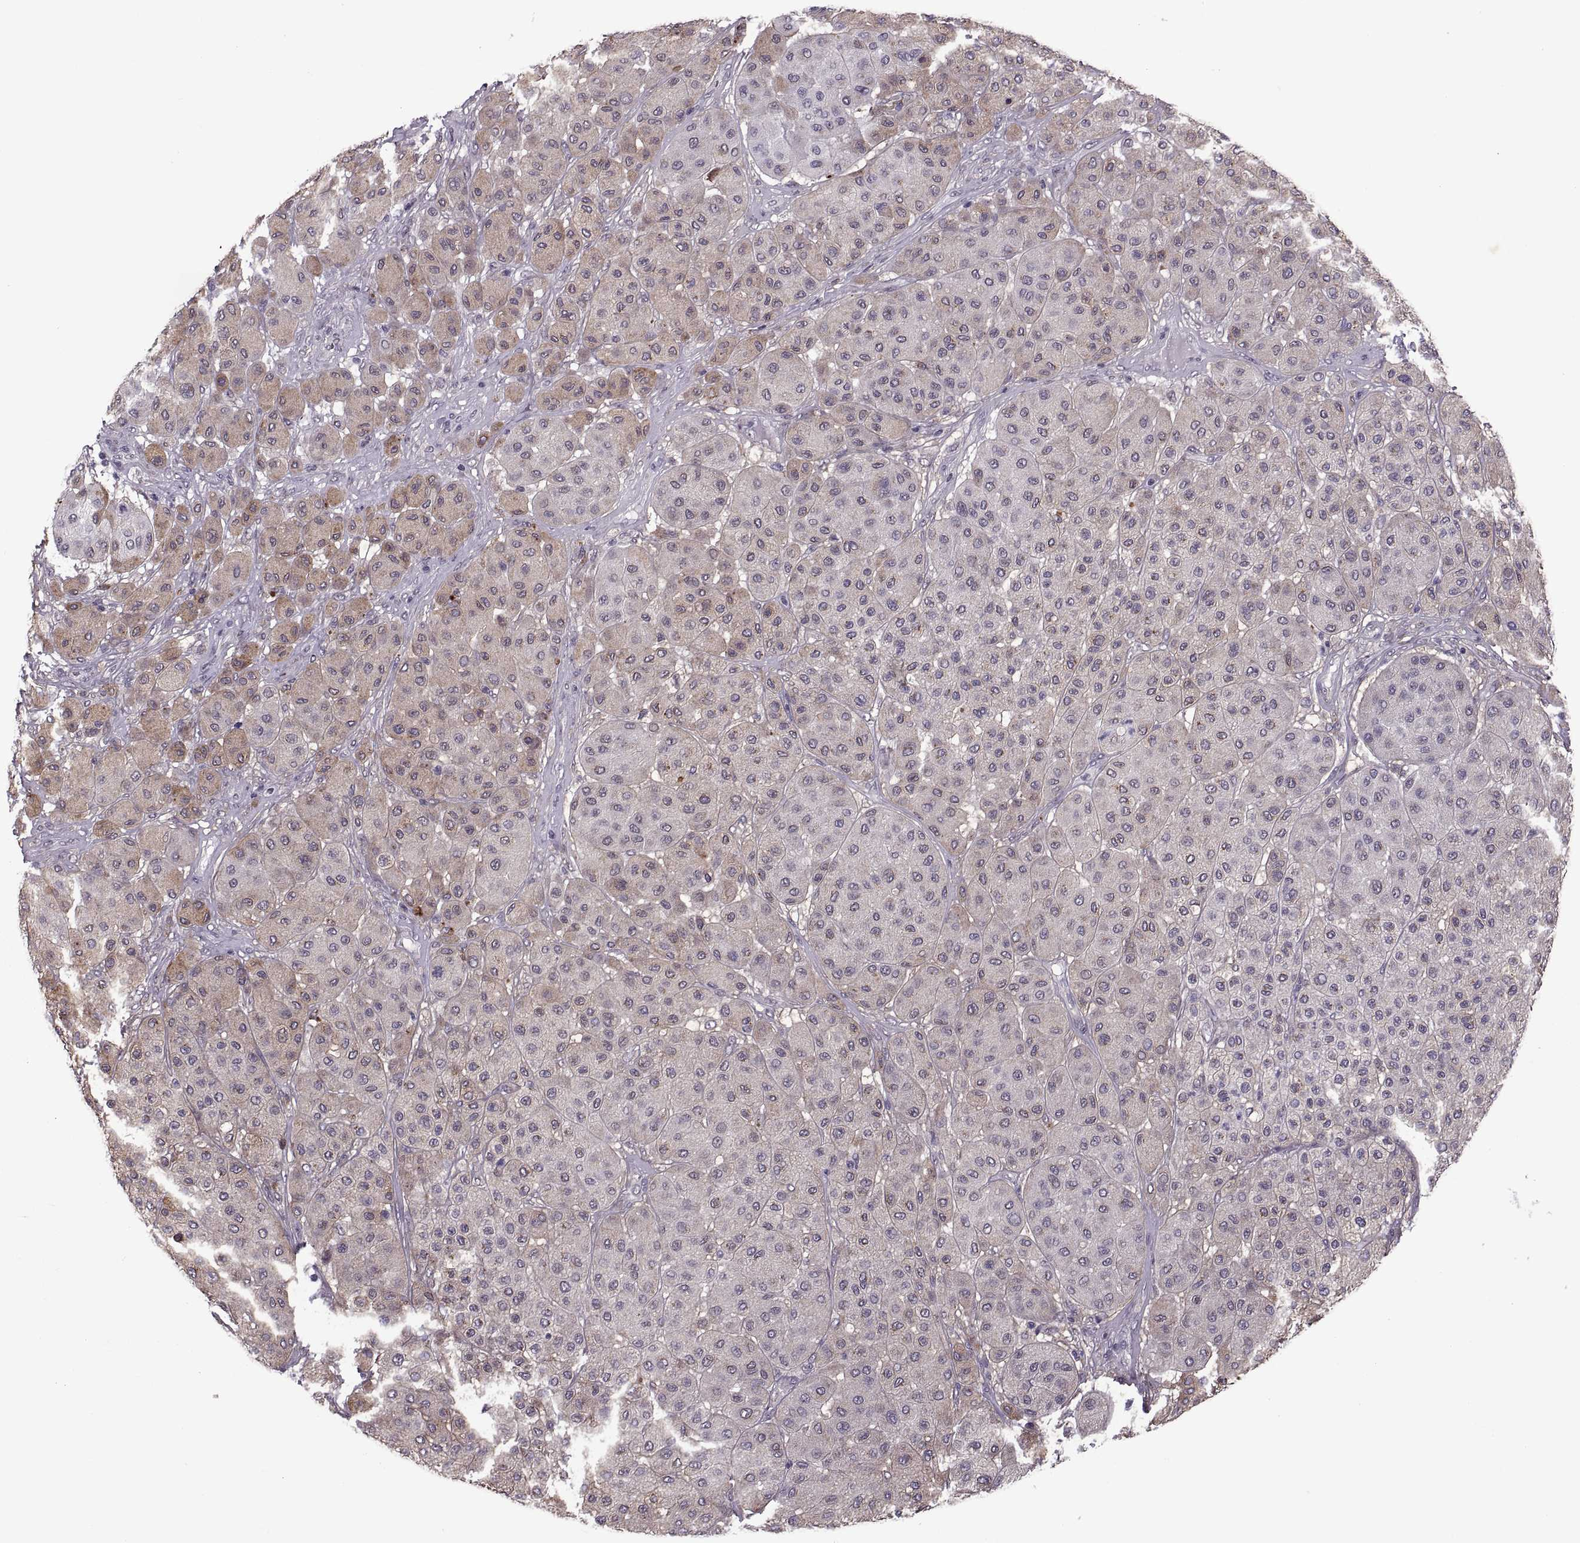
{"staining": {"intensity": "weak", "quantity": "25%-75%", "location": "cytoplasmic/membranous"}, "tissue": "melanoma", "cell_type": "Tumor cells", "image_type": "cancer", "snomed": [{"axis": "morphology", "description": "Malignant melanoma, Metastatic site"}, {"axis": "topography", "description": "Smooth muscle"}], "caption": "Immunohistochemistry (IHC) histopathology image of neoplastic tissue: human malignant melanoma (metastatic site) stained using IHC demonstrates low levels of weak protein expression localized specifically in the cytoplasmic/membranous of tumor cells, appearing as a cytoplasmic/membranous brown color.", "gene": "PRSS37", "patient": {"sex": "male", "age": 41}}